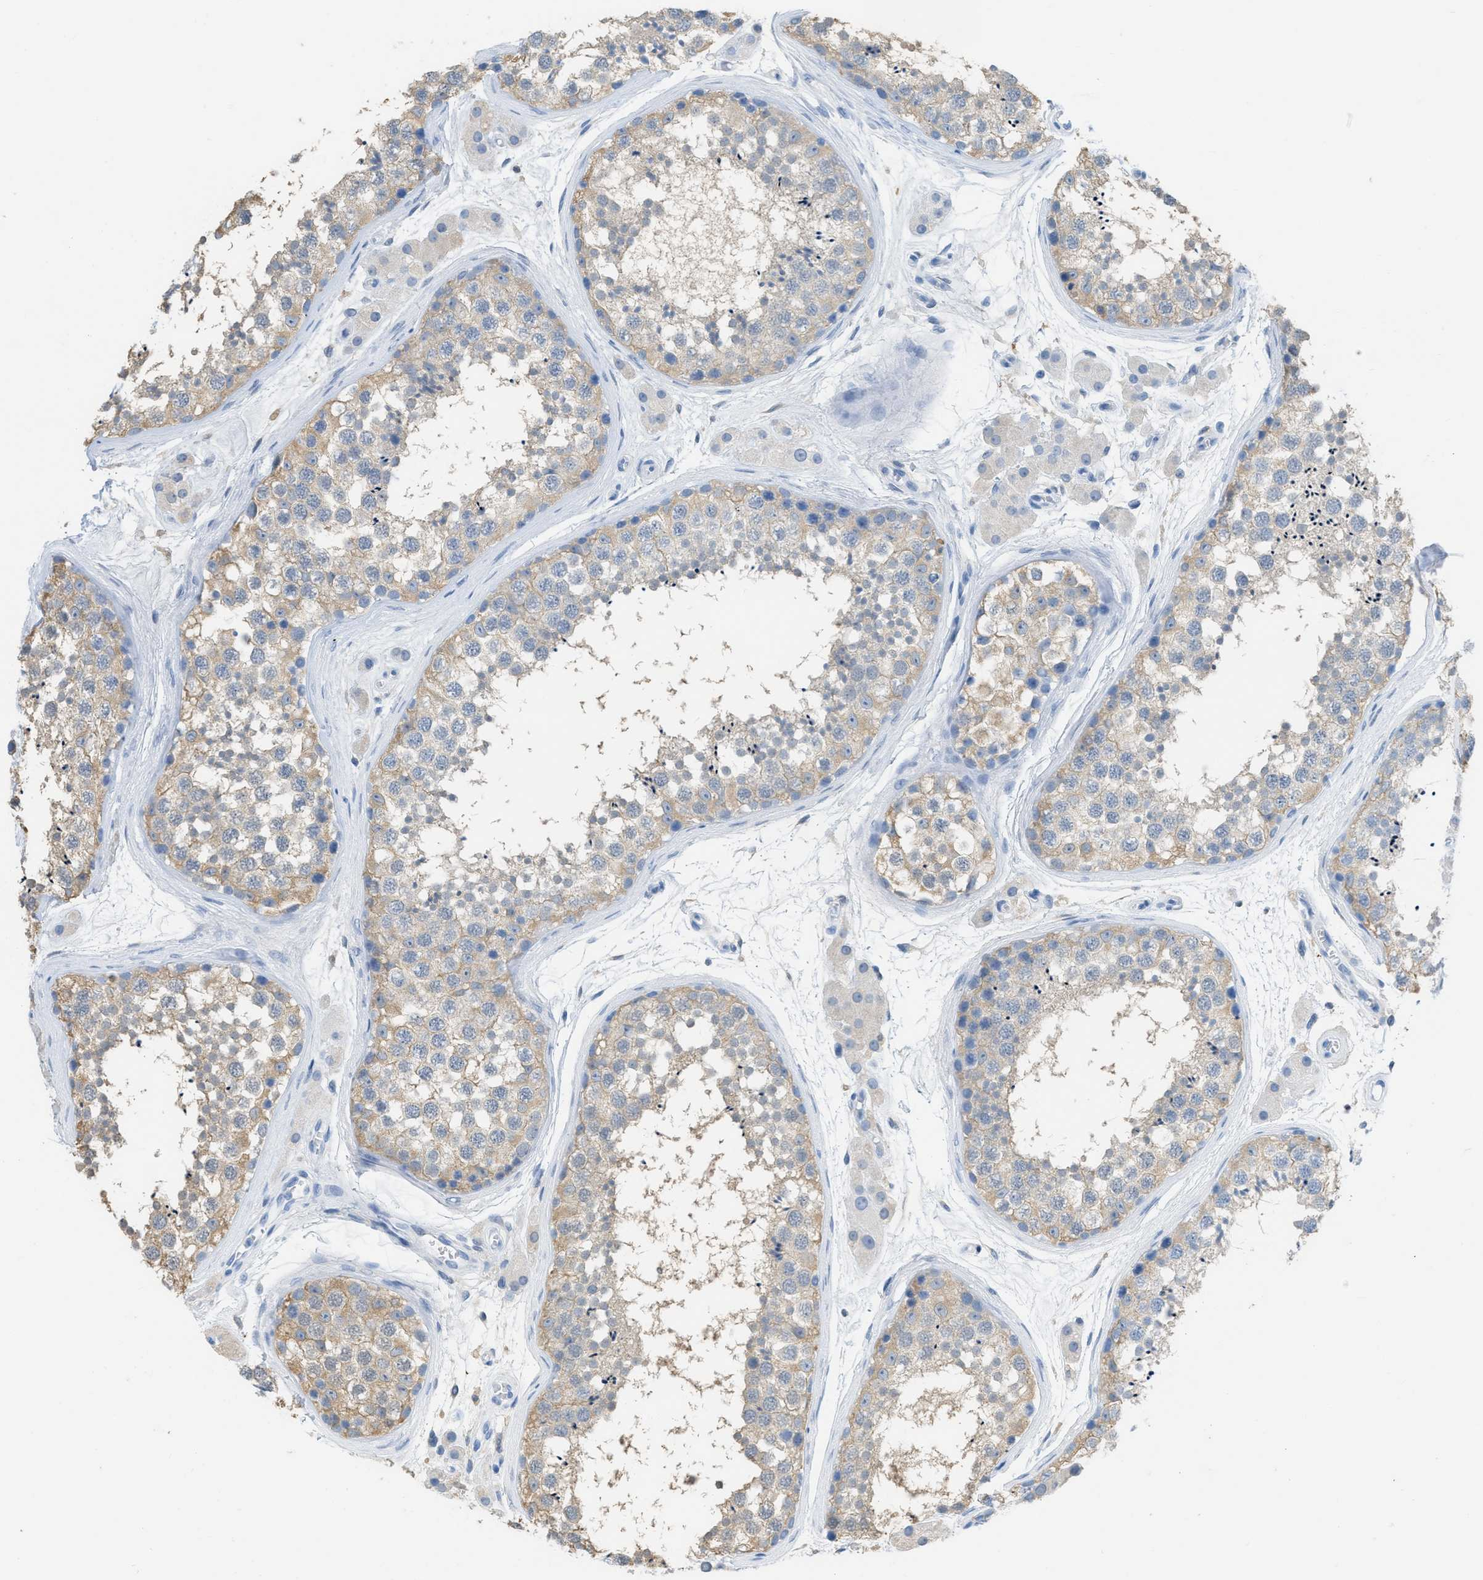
{"staining": {"intensity": "weak", "quantity": "25%-75%", "location": "cytoplasmic/membranous"}, "tissue": "testis", "cell_type": "Cells in seminiferous ducts", "image_type": "normal", "snomed": [{"axis": "morphology", "description": "Normal tissue, NOS"}, {"axis": "topography", "description": "Testis"}], "caption": "IHC staining of benign testis, which reveals low levels of weak cytoplasmic/membranous expression in approximately 25%-75% of cells in seminiferous ducts indicating weak cytoplasmic/membranous protein expression. The staining was performed using DAB (brown) for protein detection and nuclei were counterstained in hematoxylin (blue).", "gene": "ASGR1", "patient": {"sex": "male", "age": 56}}